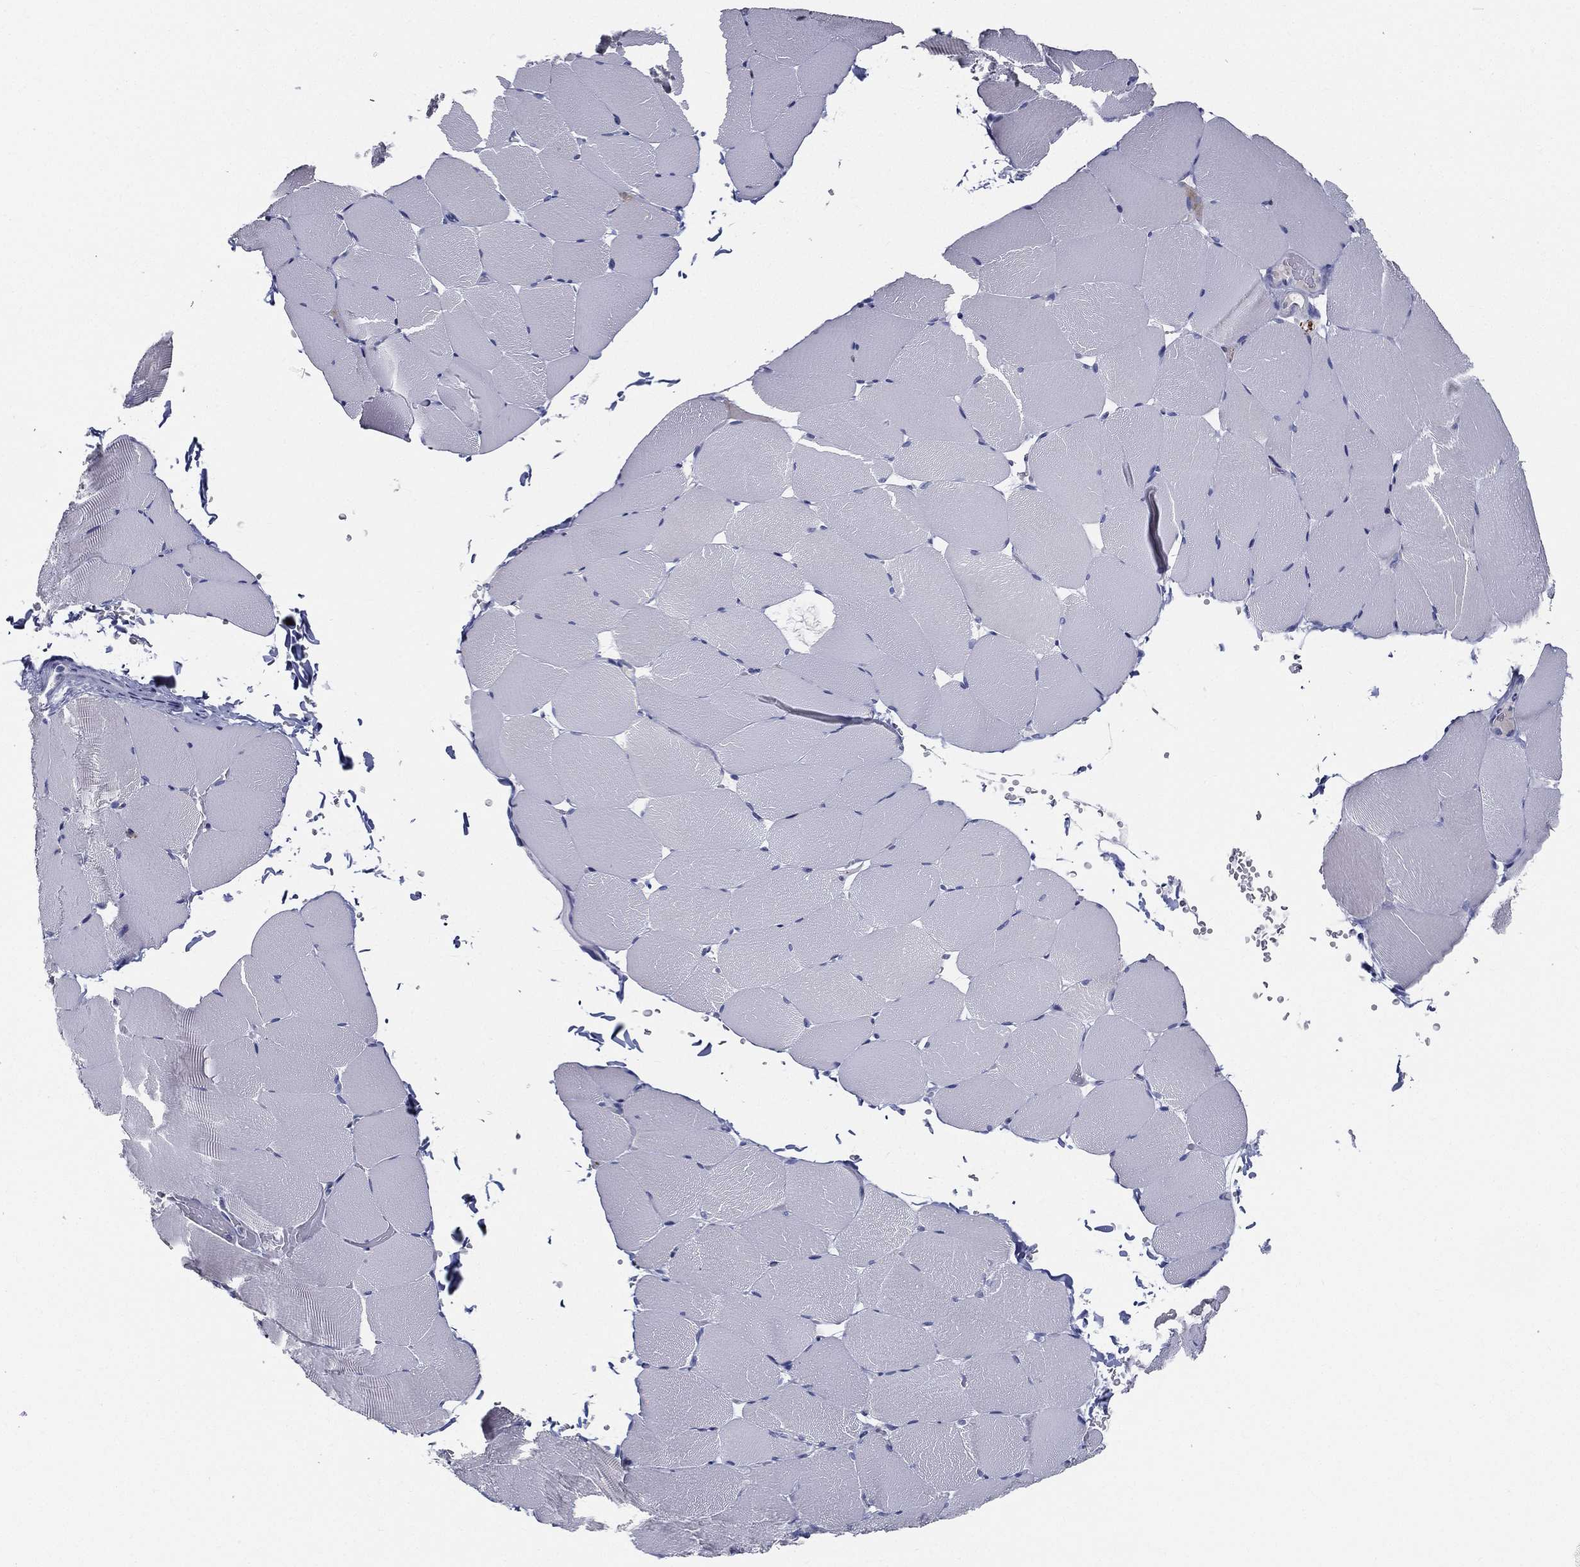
{"staining": {"intensity": "negative", "quantity": "none", "location": "none"}, "tissue": "skeletal muscle", "cell_type": "Myocytes", "image_type": "normal", "snomed": [{"axis": "morphology", "description": "Normal tissue, NOS"}, {"axis": "topography", "description": "Skeletal muscle"}], "caption": "This is an IHC micrograph of benign human skeletal muscle. There is no expression in myocytes.", "gene": "STS", "patient": {"sex": "female", "age": 37}}